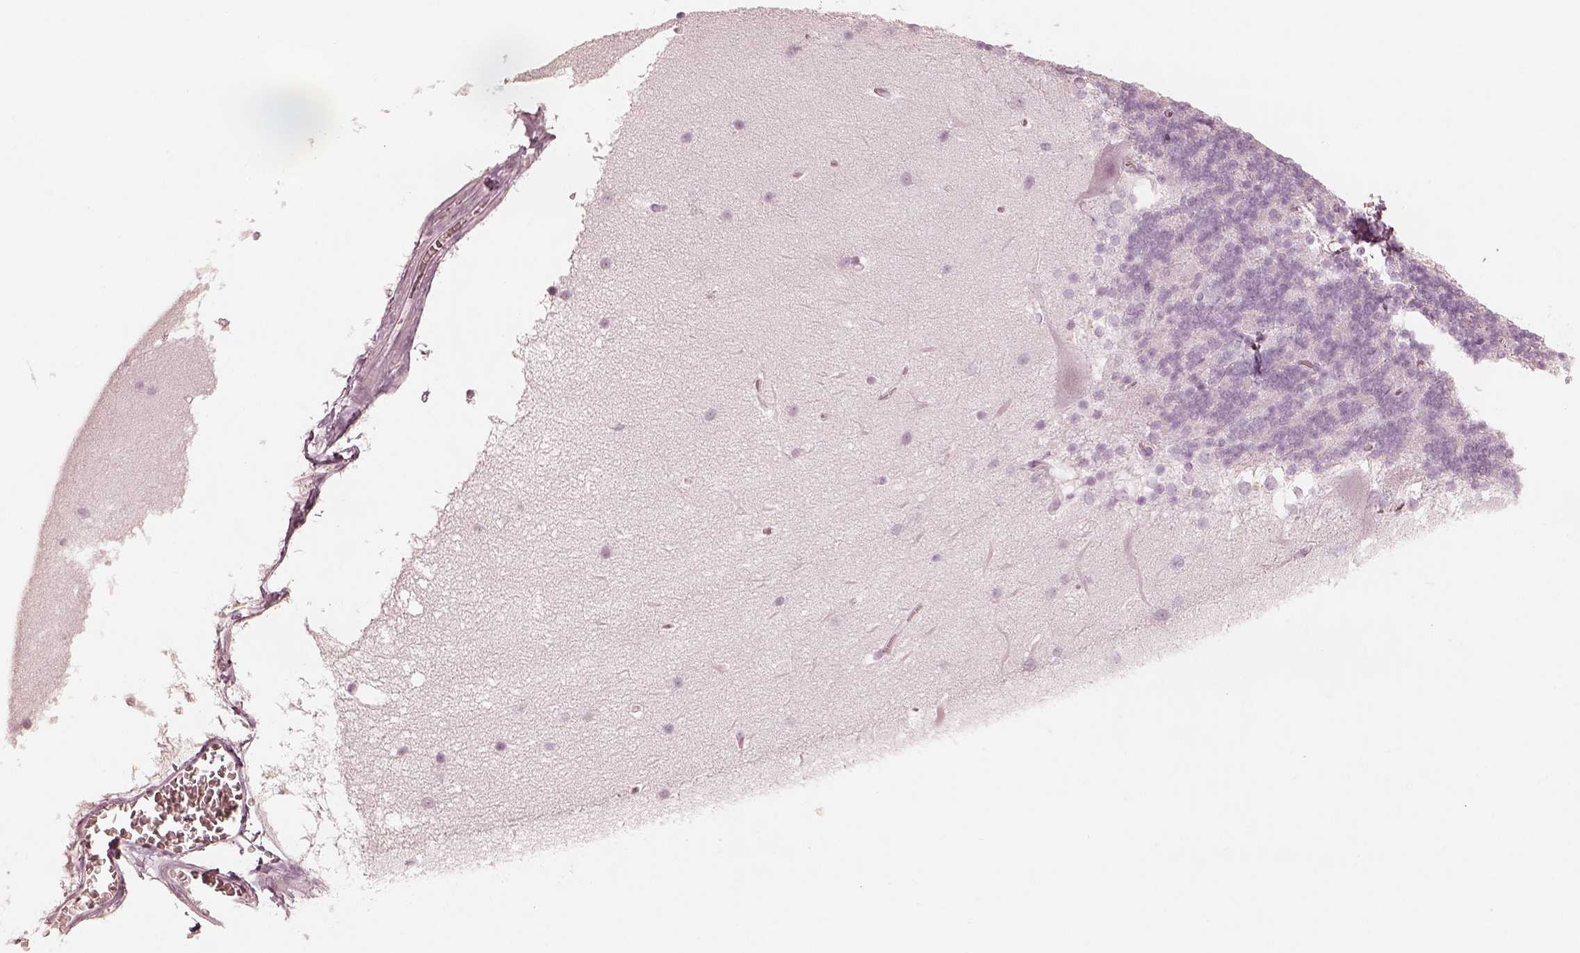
{"staining": {"intensity": "negative", "quantity": "none", "location": "none"}, "tissue": "cerebellum", "cell_type": "Cells in granular layer", "image_type": "normal", "snomed": [{"axis": "morphology", "description": "Normal tissue, NOS"}, {"axis": "topography", "description": "Cerebellum"}], "caption": "IHC photomicrograph of unremarkable cerebellum: human cerebellum stained with DAB (3,3'-diaminobenzidine) shows no significant protein expression in cells in granular layer.", "gene": "KRT82", "patient": {"sex": "female", "age": 19}}